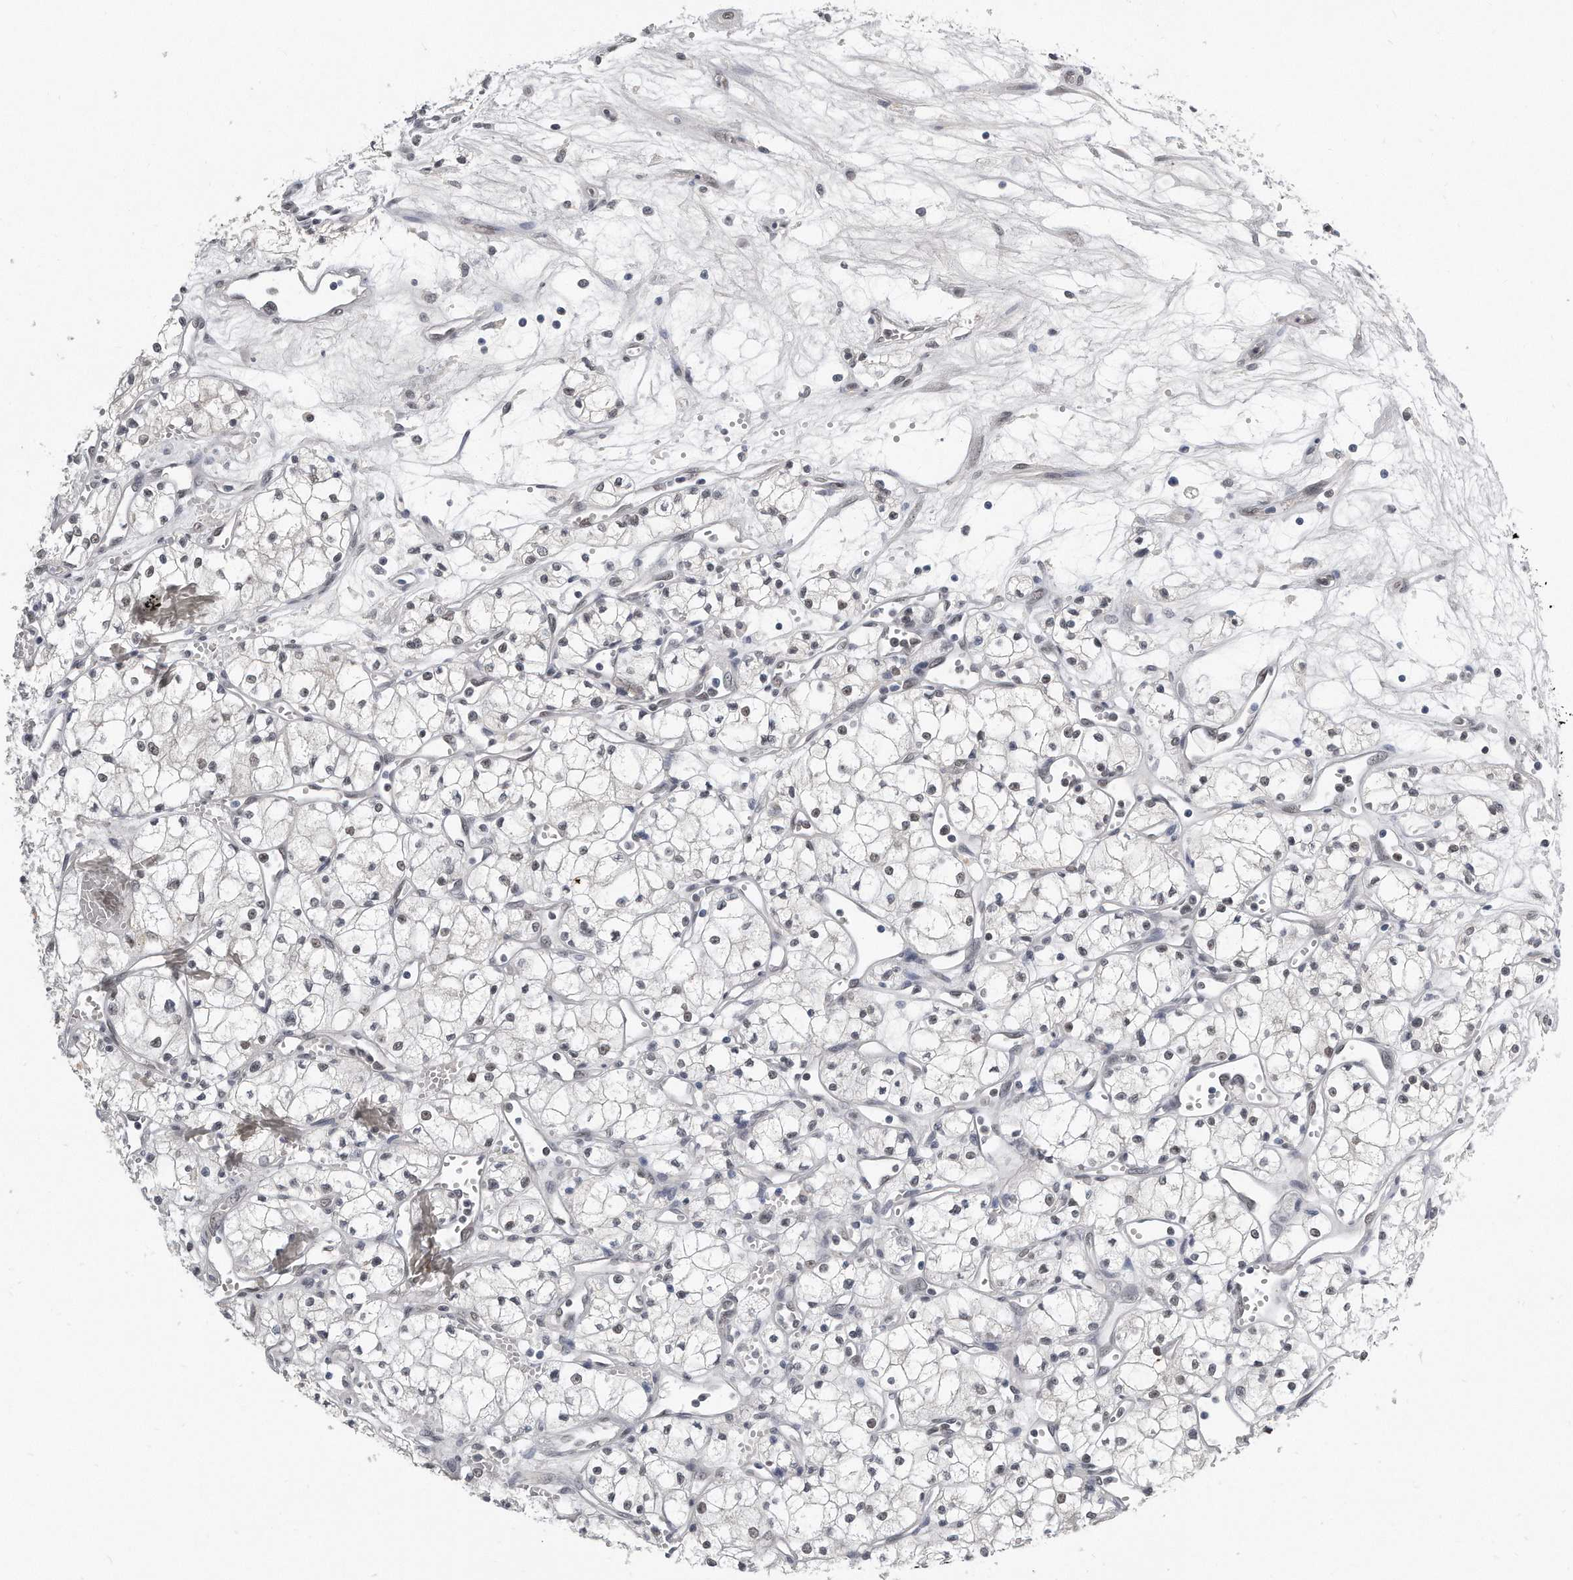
{"staining": {"intensity": "moderate", "quantity": "<25%", "location": "nuclear"}, "tissue": "renal cancer", "cell_type": "Tumor cells", "image_type": "cancer", "snomed": [{"axis": "morphology", "description": "Adenocarcinoma, NOS"}, {"axis": "topography", "description": "Kidney"}], "caption": "An image of human renal cancer stained for a protein shows moderate nuclear brown staining in tumor cells.", "gene": "CTBP2", "patient": {"sex": "male", "age": 59}}